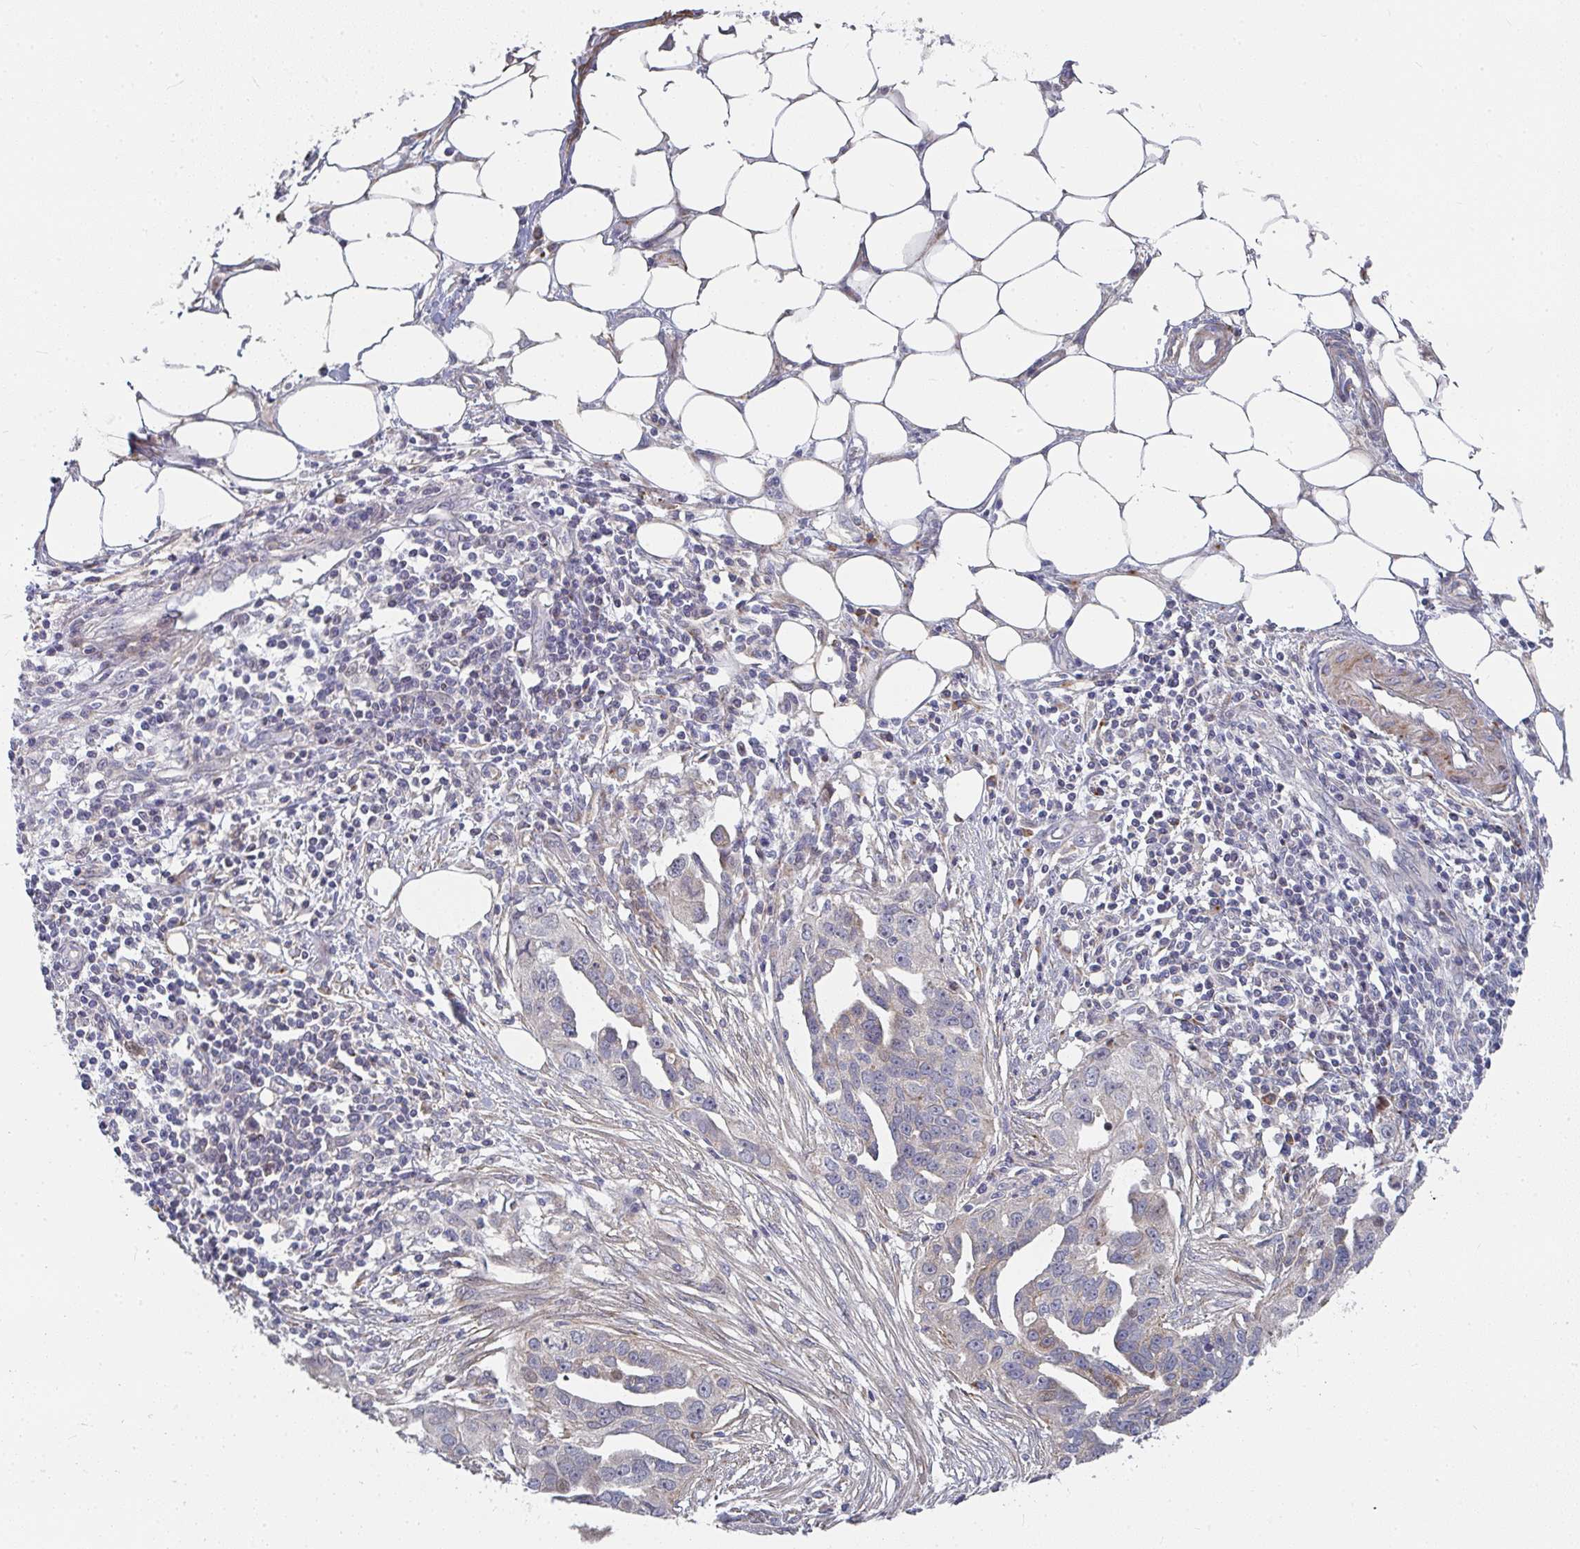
{"staining": {"intensity": "weak", "quantity": "<25%", "location": "cytoplasmic/membranous"}, "tissue": "ovarian cancer", "cell_type": "Tumor cells", "image_type": "cancer", "snomed": [{"axis": "morphology", "description": "Carcinoma, endometroid"}, {"axis": "morphology", "description": "Cystadenocarcinoma, serous, NOS"}, {"axis": "topography", "description": "Ovary"}], "caption": "This micrograph is of ovarian cancer stained with immunohistochemistry to label a protein in brown with the nuclei are counter-stained blue. There is no positivity in tumor cells. The staining is performed using DAB (3,3'-diaminobenzidine) brown chromogen with nuclei counter-stained in using hematoxylin.", "gene": "RHEBL1", "patient": {"sex": "female", "age": 45}}